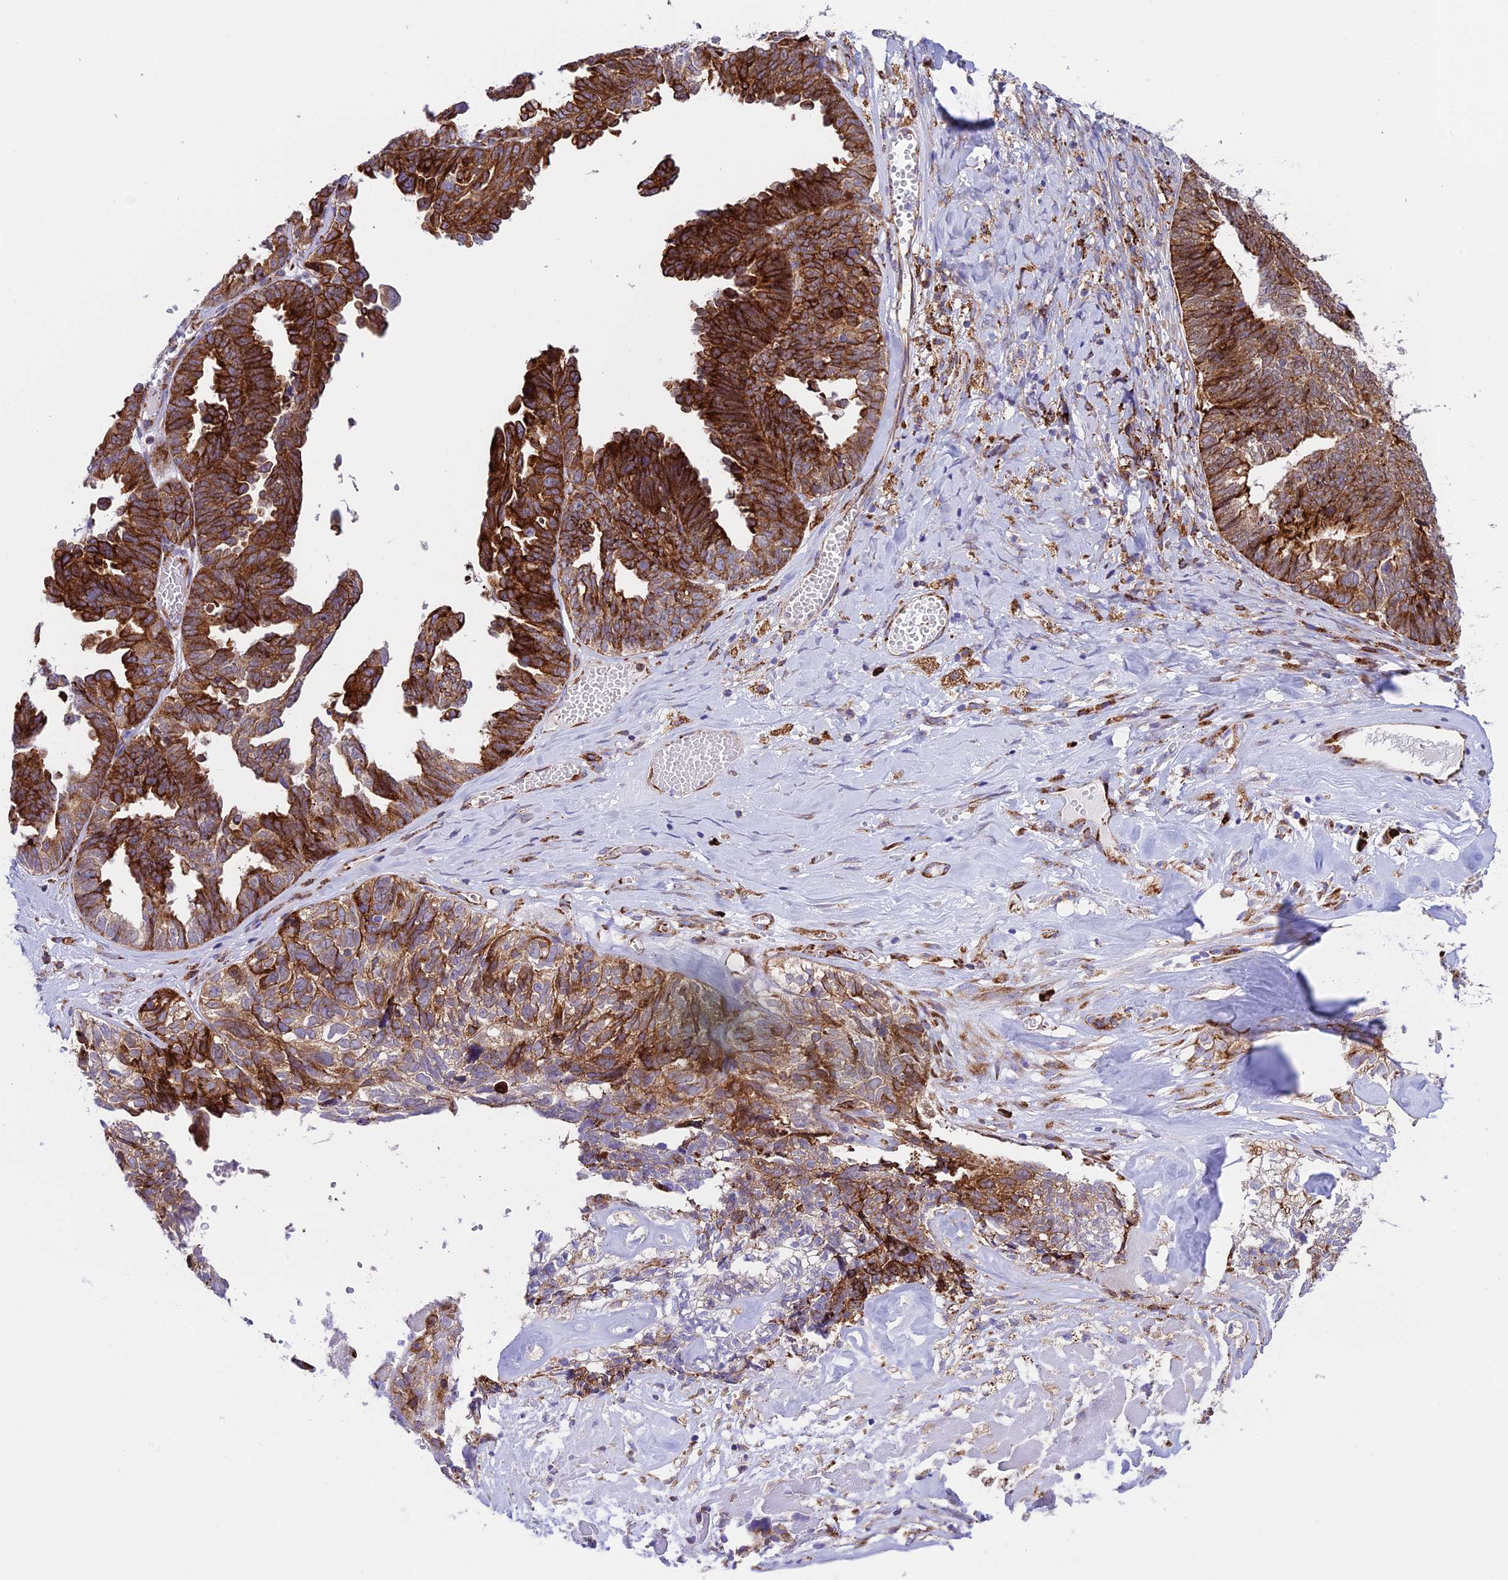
{"staining": {"intensity": "strong", "quantity": ">75%", "location": "cytoplasmic/membranous"}, "tissue": "ovarian cancer", "cell_type": "Tumor cells", "image_type": "cancer", "snomed": [{"axis": "morphology", "description": "Cystadenocarcinoma, serous, NOS"}, {"axis": "topography", "description": "Ovary"}], "caption": "About >75% of tumor cells in ovarian cancer reveal strong cytoplasmic/membranous protein expression as visualized by brown immunohistochemical staining.", "gene": "TUBGCP6", "patient": {"sex": "female", "age": 79}}